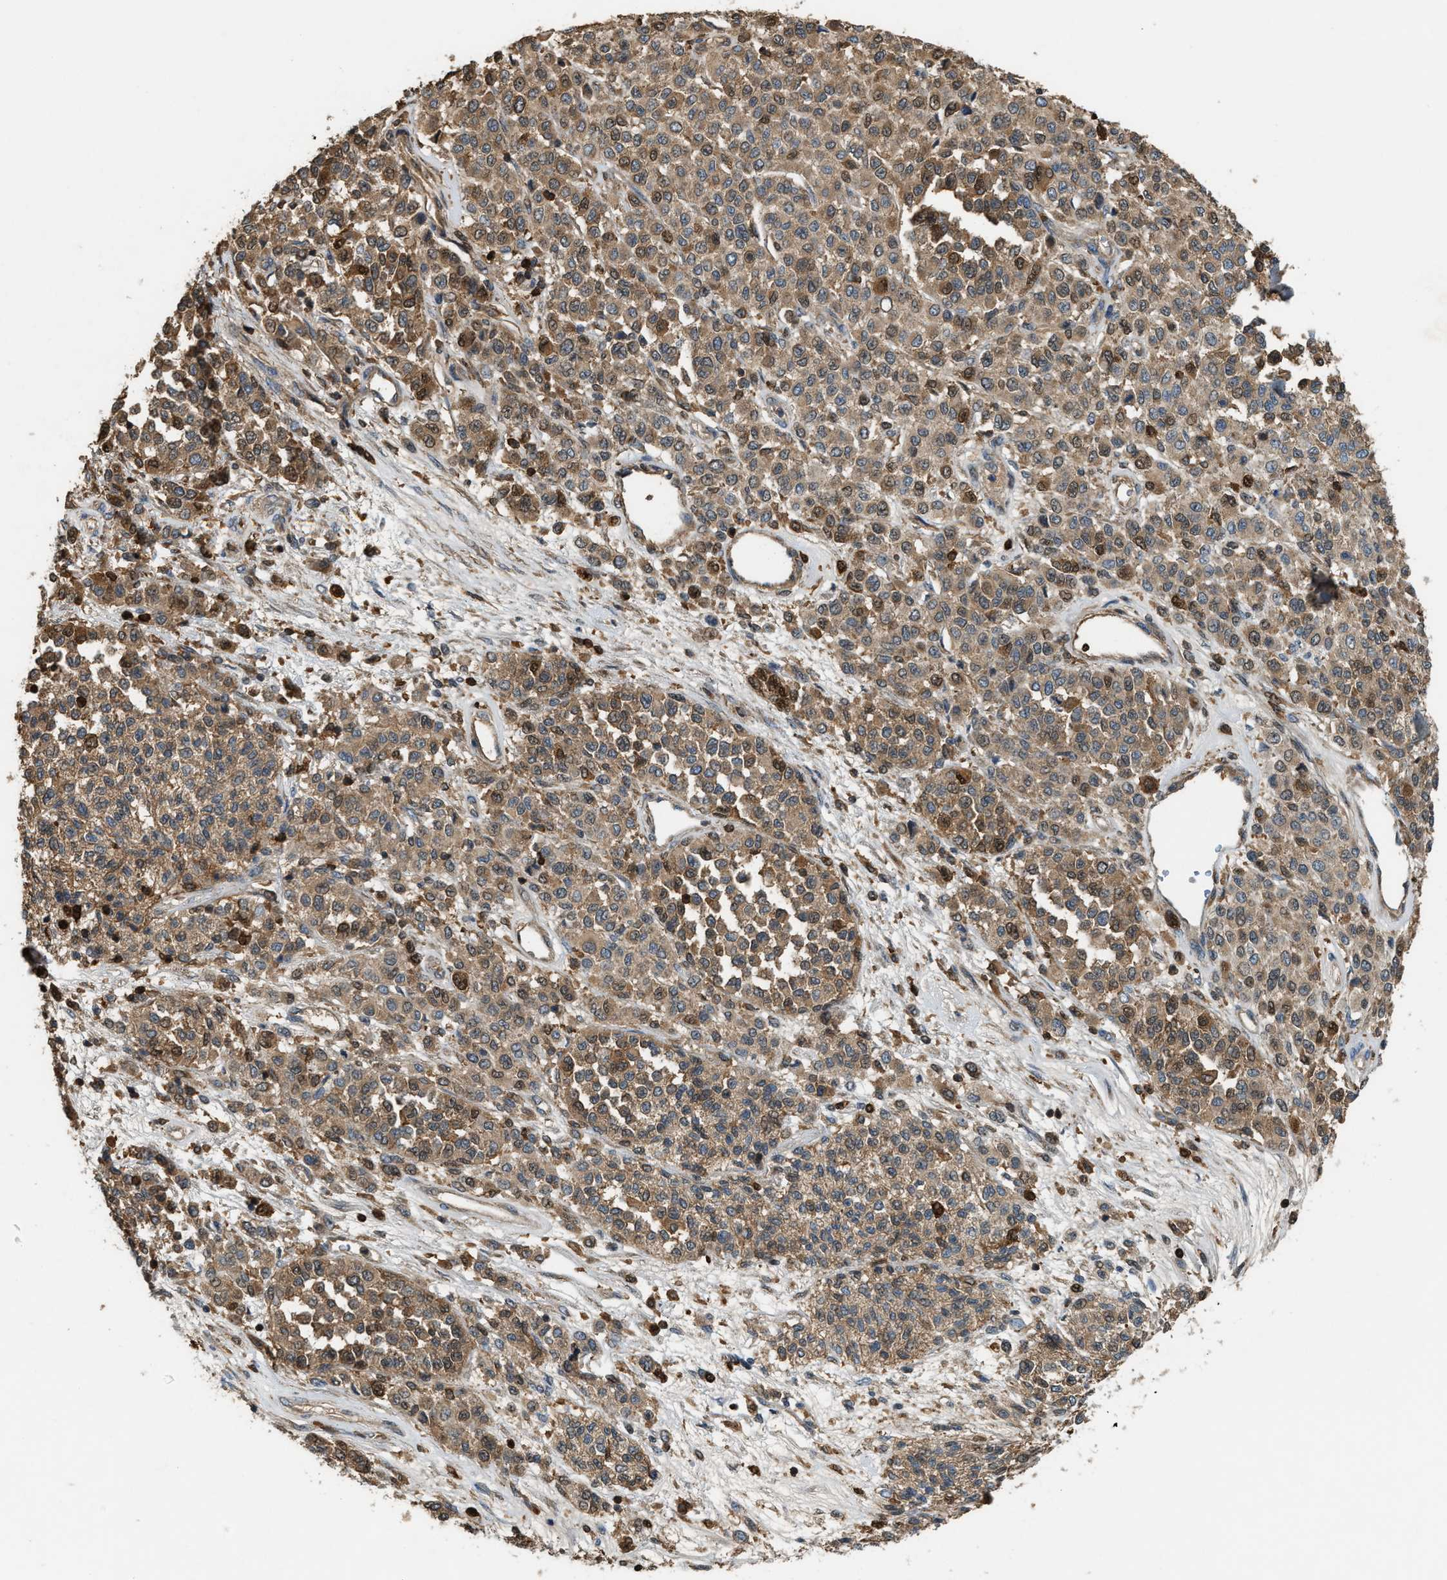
{"staining": {"intensity": "moderate", "quantity": ">75%", "location": "cytoplasmic/membranous"}, "tissue": "melanoma", "cell_type": "Tumor cells", "image_type": "cancer", "snomed": [{"axis": "morphology", "description": "Malignant melanoma, Metastatic site"}, {"axis": "topography", "description": "Pancreas"}], "caption": "Protein expression analysis of melanoma shows moderate cytoplasmic/membranous positivity in about >75% of tumor cells.", "gene": "SERPINB5", "patient": {"sex": "female", "age": 30}}